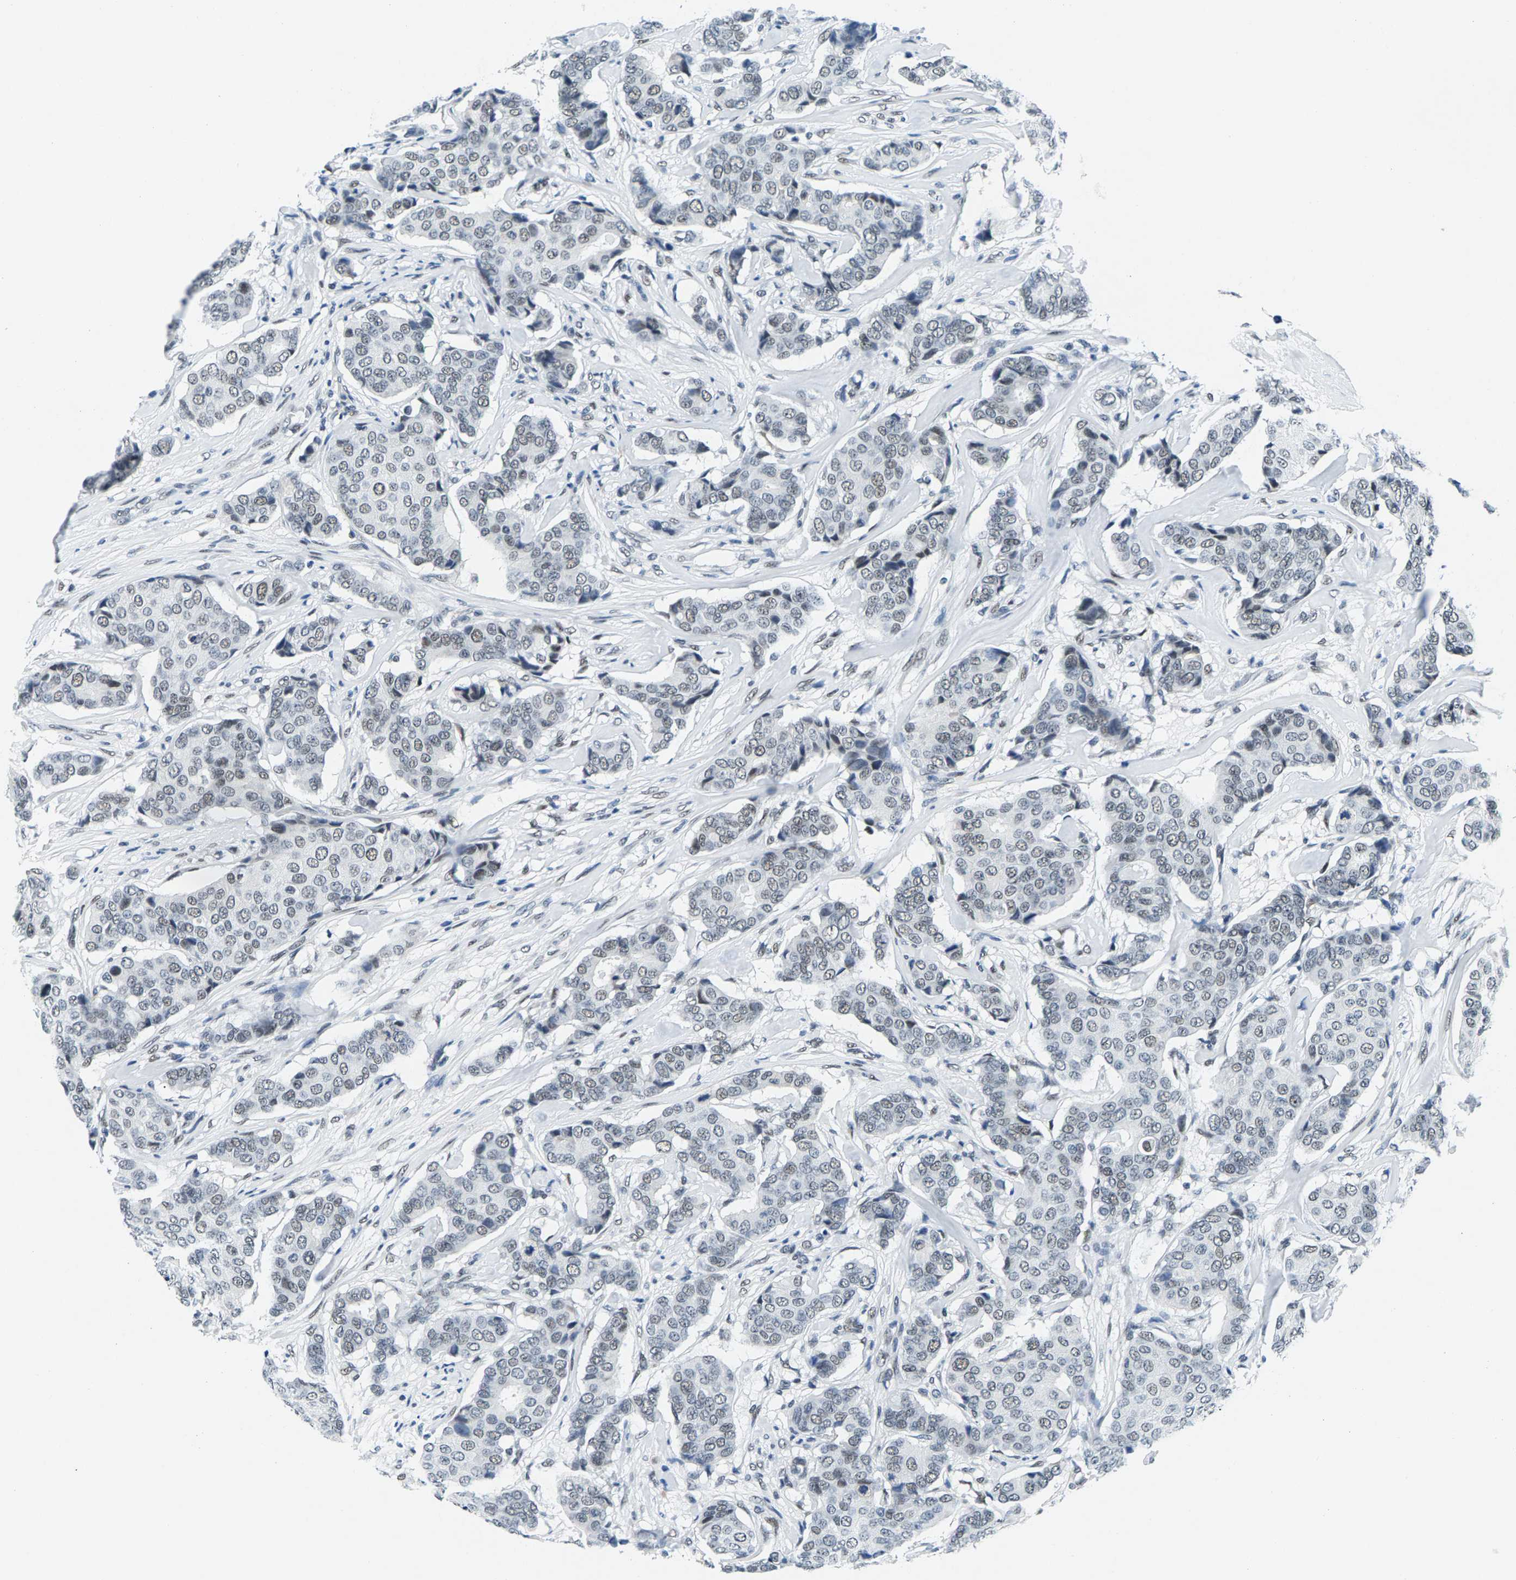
{"staining": {"intensity": "weak", "quantity": "<25%", "location": "nuclear"}, "tissue": "breast cancer", "cell_type": "Tumor cells", "image_type": "cancer", "snomed": [{"axis": "morphology", "description": "Duct carcinoma"}, {"axis": "topography", "description": "Breast"}], "caption": "The immunohistochemistry micrograph has no significant staining in tumor cells of breast cancer tissue.", "gene": "ATF2", "patient": {"sex": "female", "age": 75}}